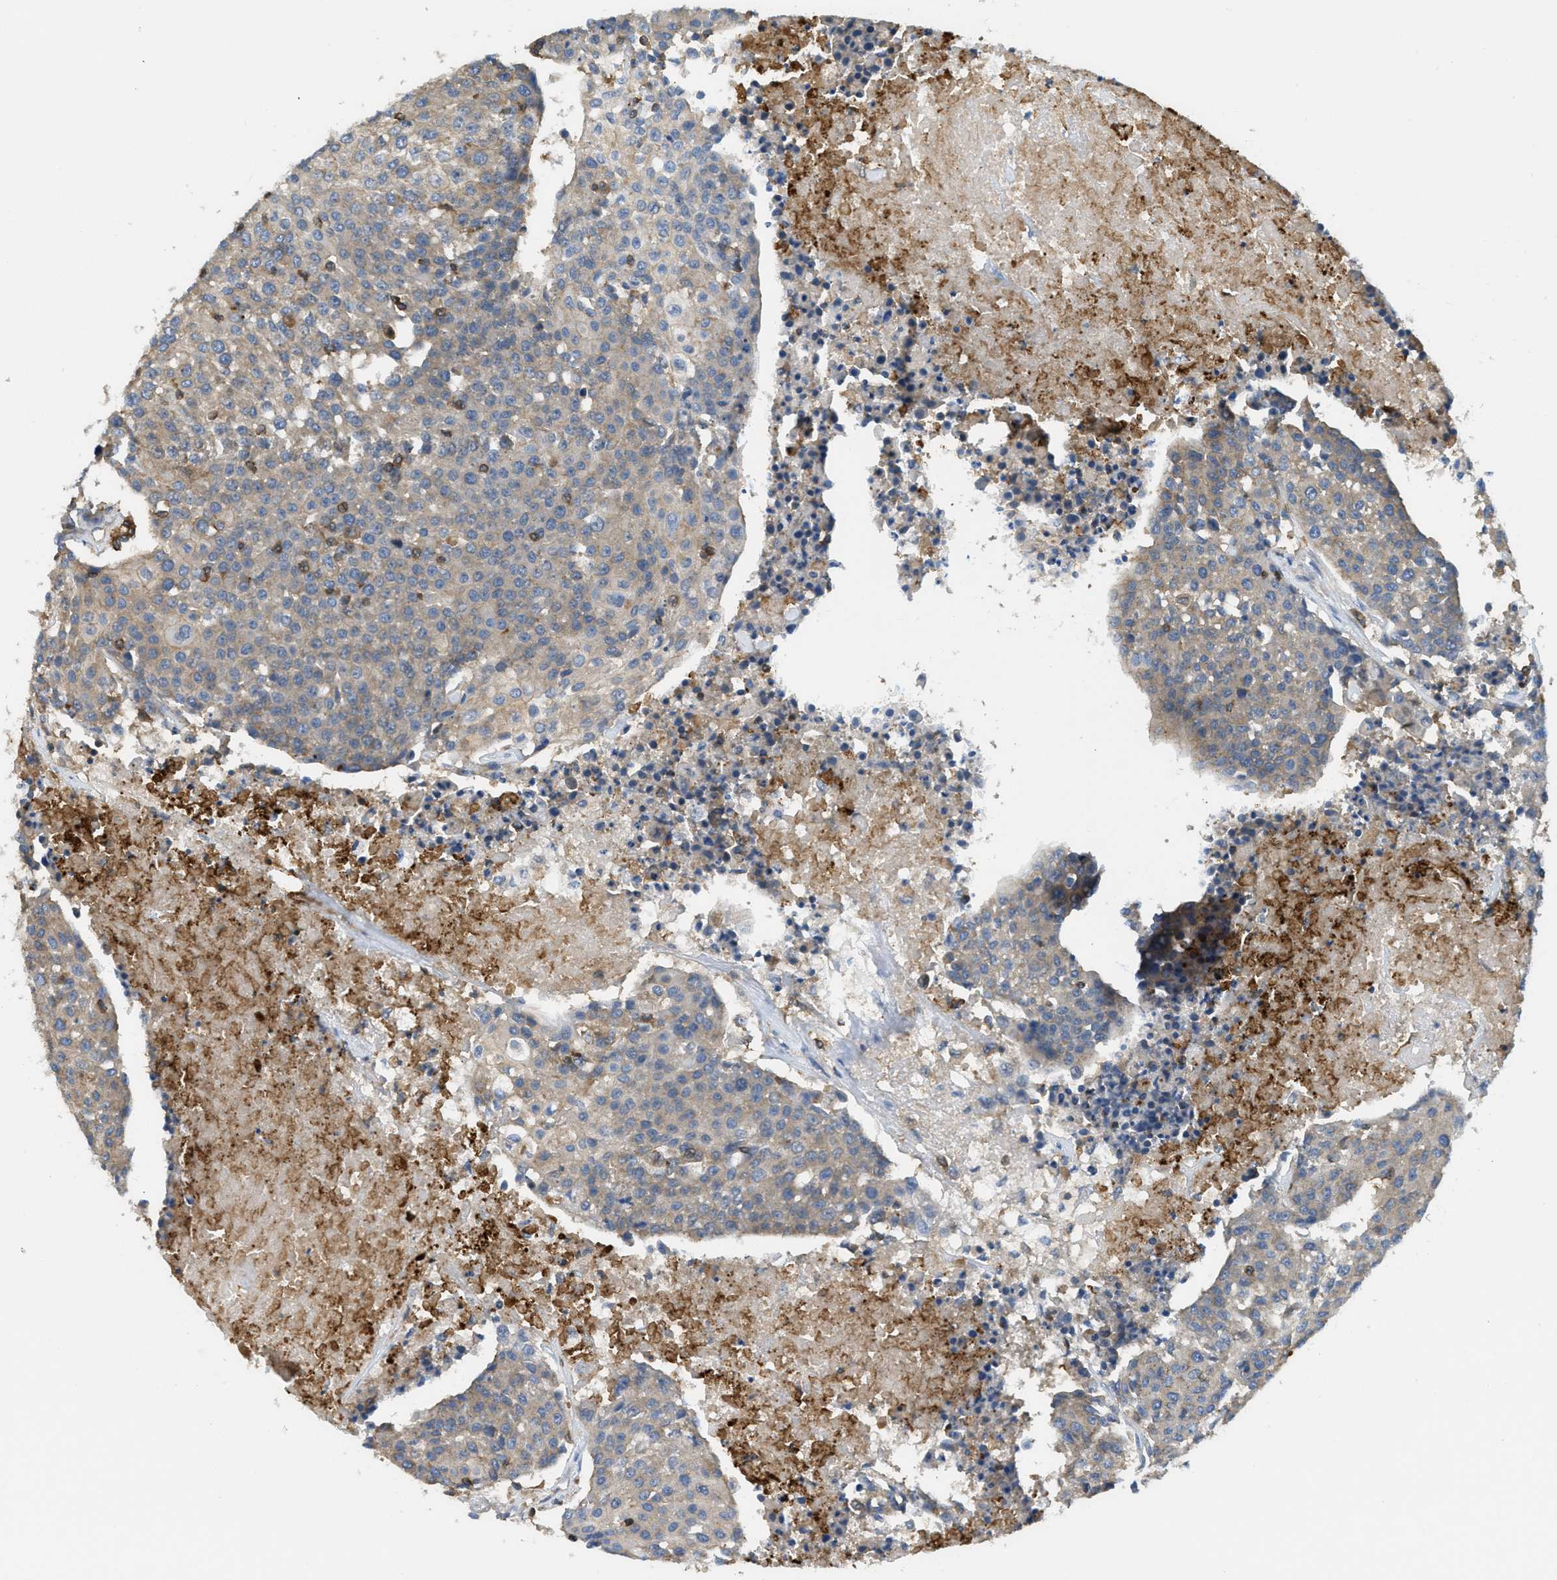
{"staining": {"intensity": "weak", "quantity": ">75%", "location": "cytoplasmic/membranous"}, "tissue": "urothelial cancer", "cell_type": "Tumor cells", "image_type": "cancer", "snomed": [{"axis": "morphology", "description": "Urothelial carcinoma, High grade"}, {"axis": "topography", "description": "Urinary bladder"}], "caption": "Weak cytoplasmic/membranous expression is present in approximately >75% of tumor cells in urothelial carcinoma (high-grade).", "gene": "GRIK2", "patient": {"sex": "female", "age": 85}}